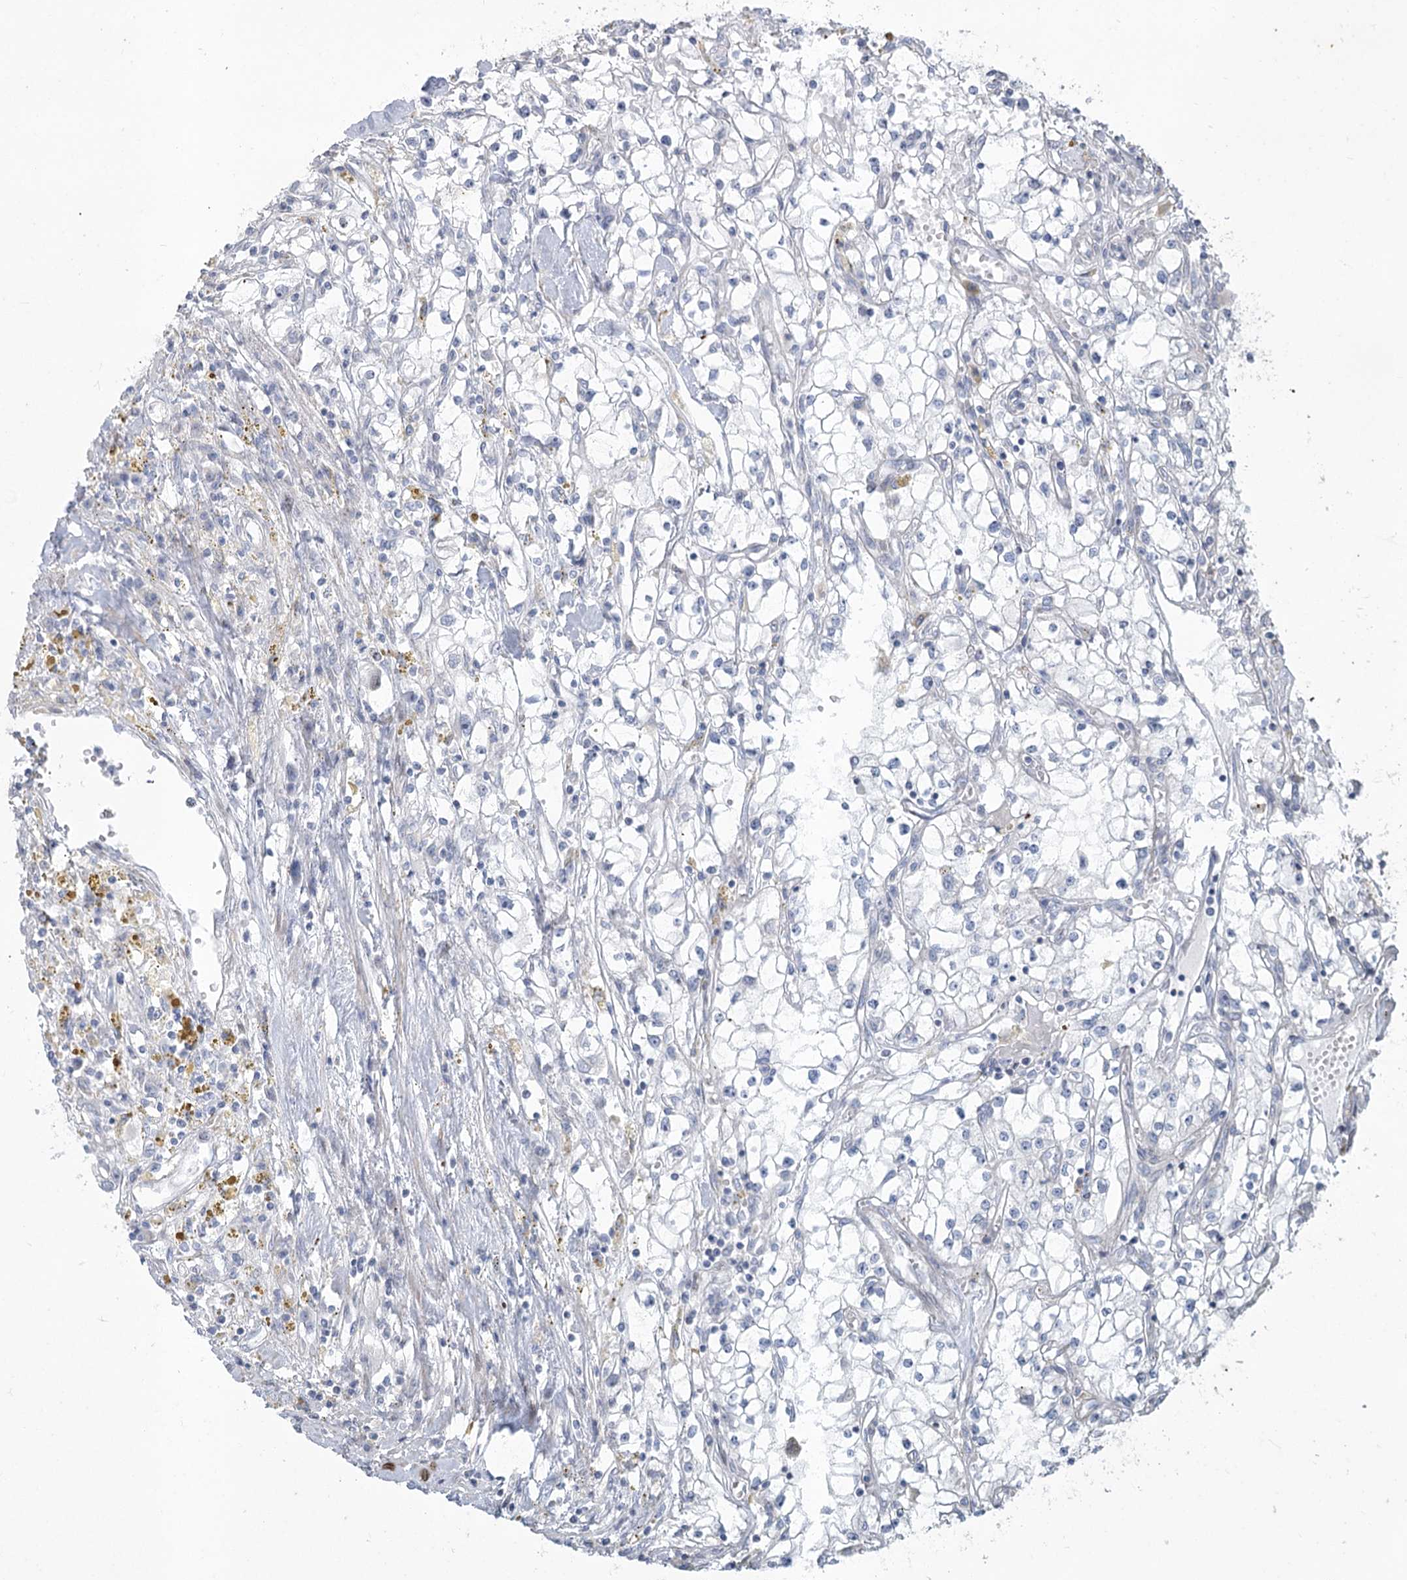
{"staining": {"intensity": "negative", "quantity": "none", "location": "none"}, "tissue": "renal cancer", "cell_type": "Tumor cells", "image_type": "cancer", "snomed": [{"axis": "morphology", "description": "Adenocarcinoma, NOS"}, {"axis": "topography", "description": "Kidney"}], "caption": "This is an immunohistochemistry histopathology image of renal cancer (adenocarcinoma). There is no expression in tumor cells.", "gene": "ABITRAM", "patient": {"sex": "male", "age": 56}}